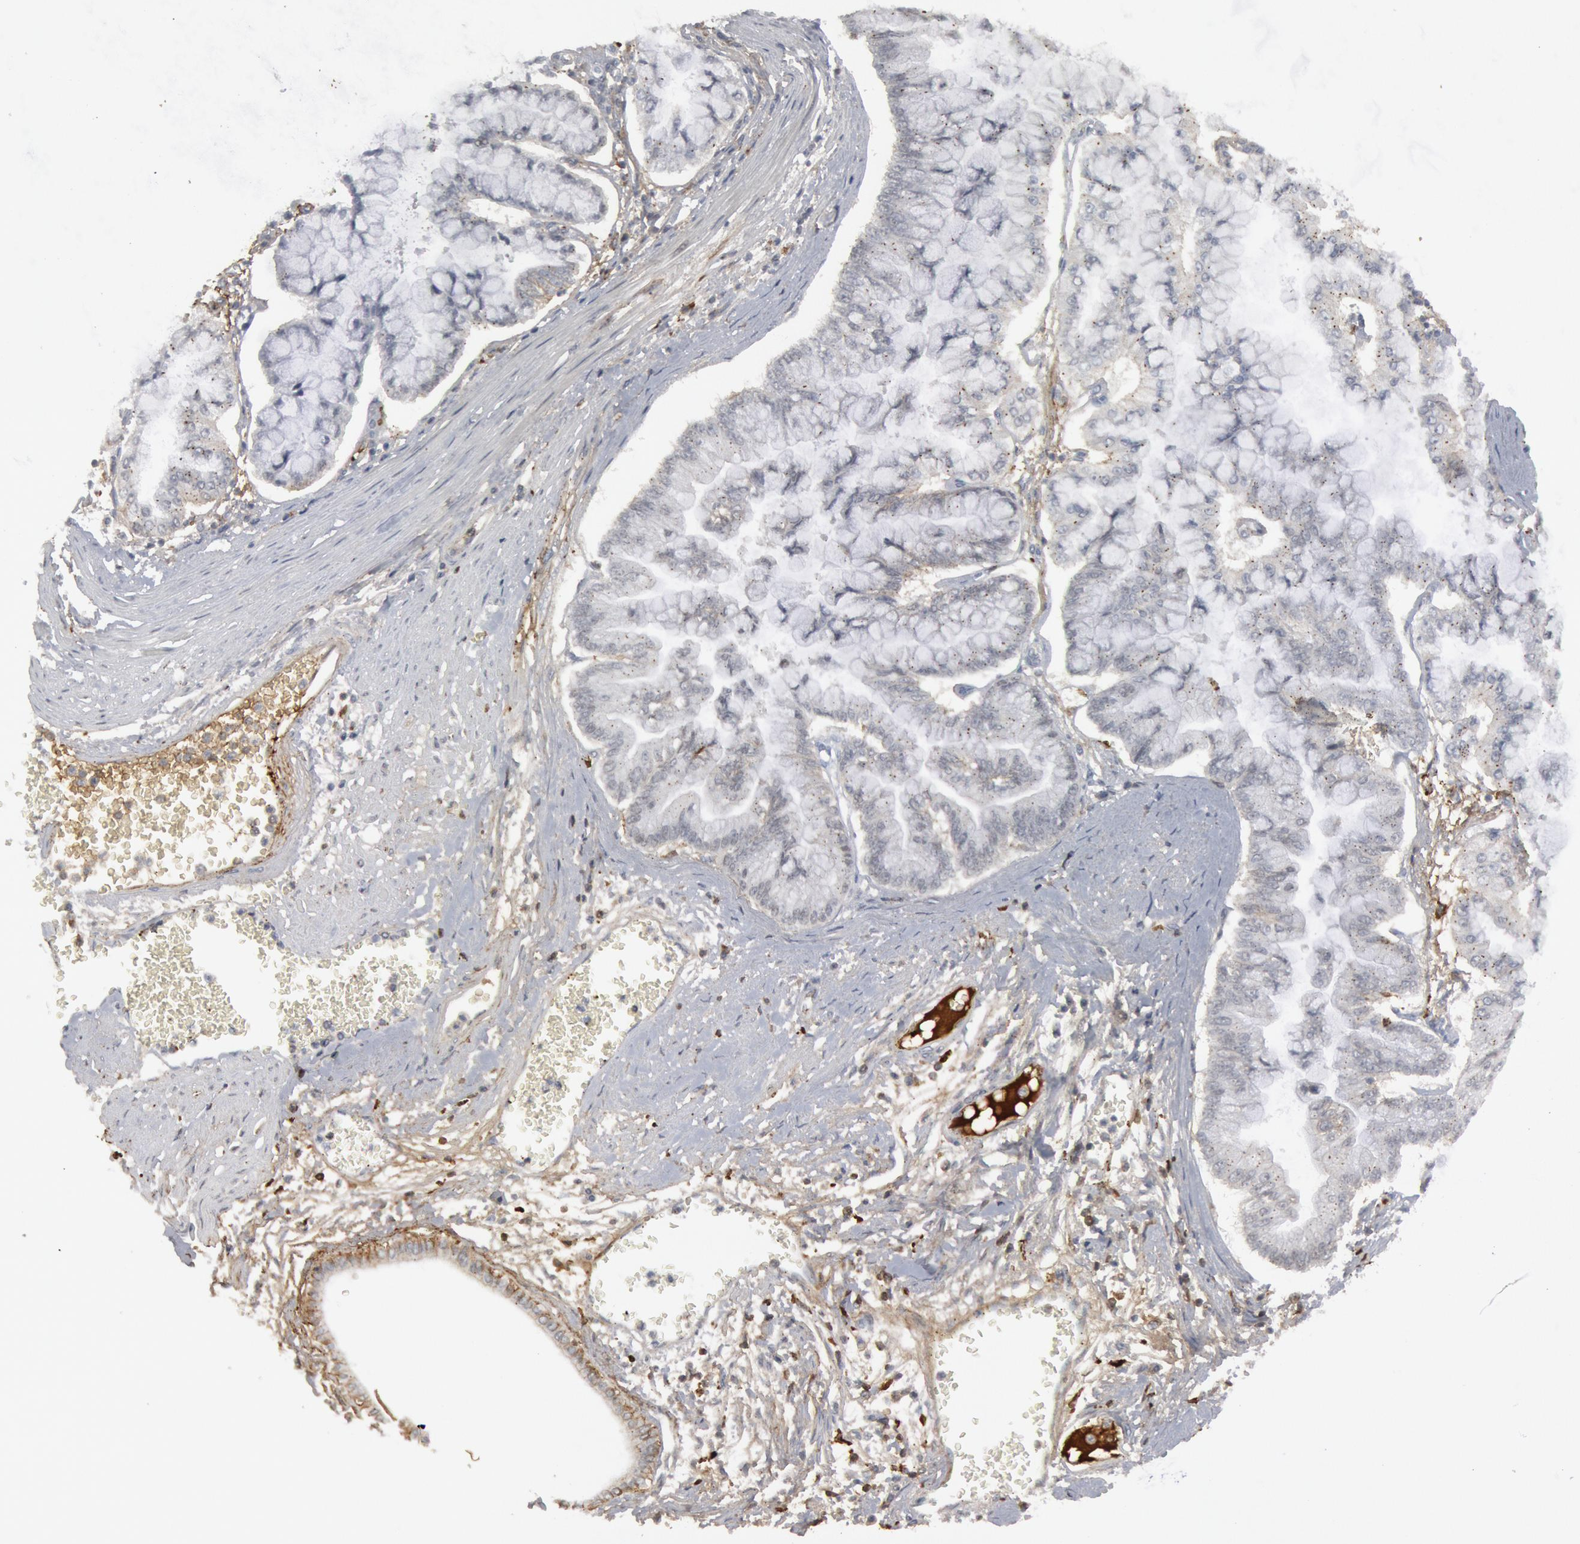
{"staining": {"intensity": "negative", "quantity": "none", "location": "none"}, "tissue": "liver cancer", "cell_type": "Tumor cells", "image_type": "cancer", "snomed": [{"axis": "morphology", "description": "Cholangiocarcinoma"}, {"axis": "topography", "description": "Liver"}], "caption": "Immunohistochemistry (IHC) image of liver cancer stained for a protein (brown), which reveals no positivity in tumor cells.", "gene": "C1QC", "patient": {"sex": "female", "age": 79}}